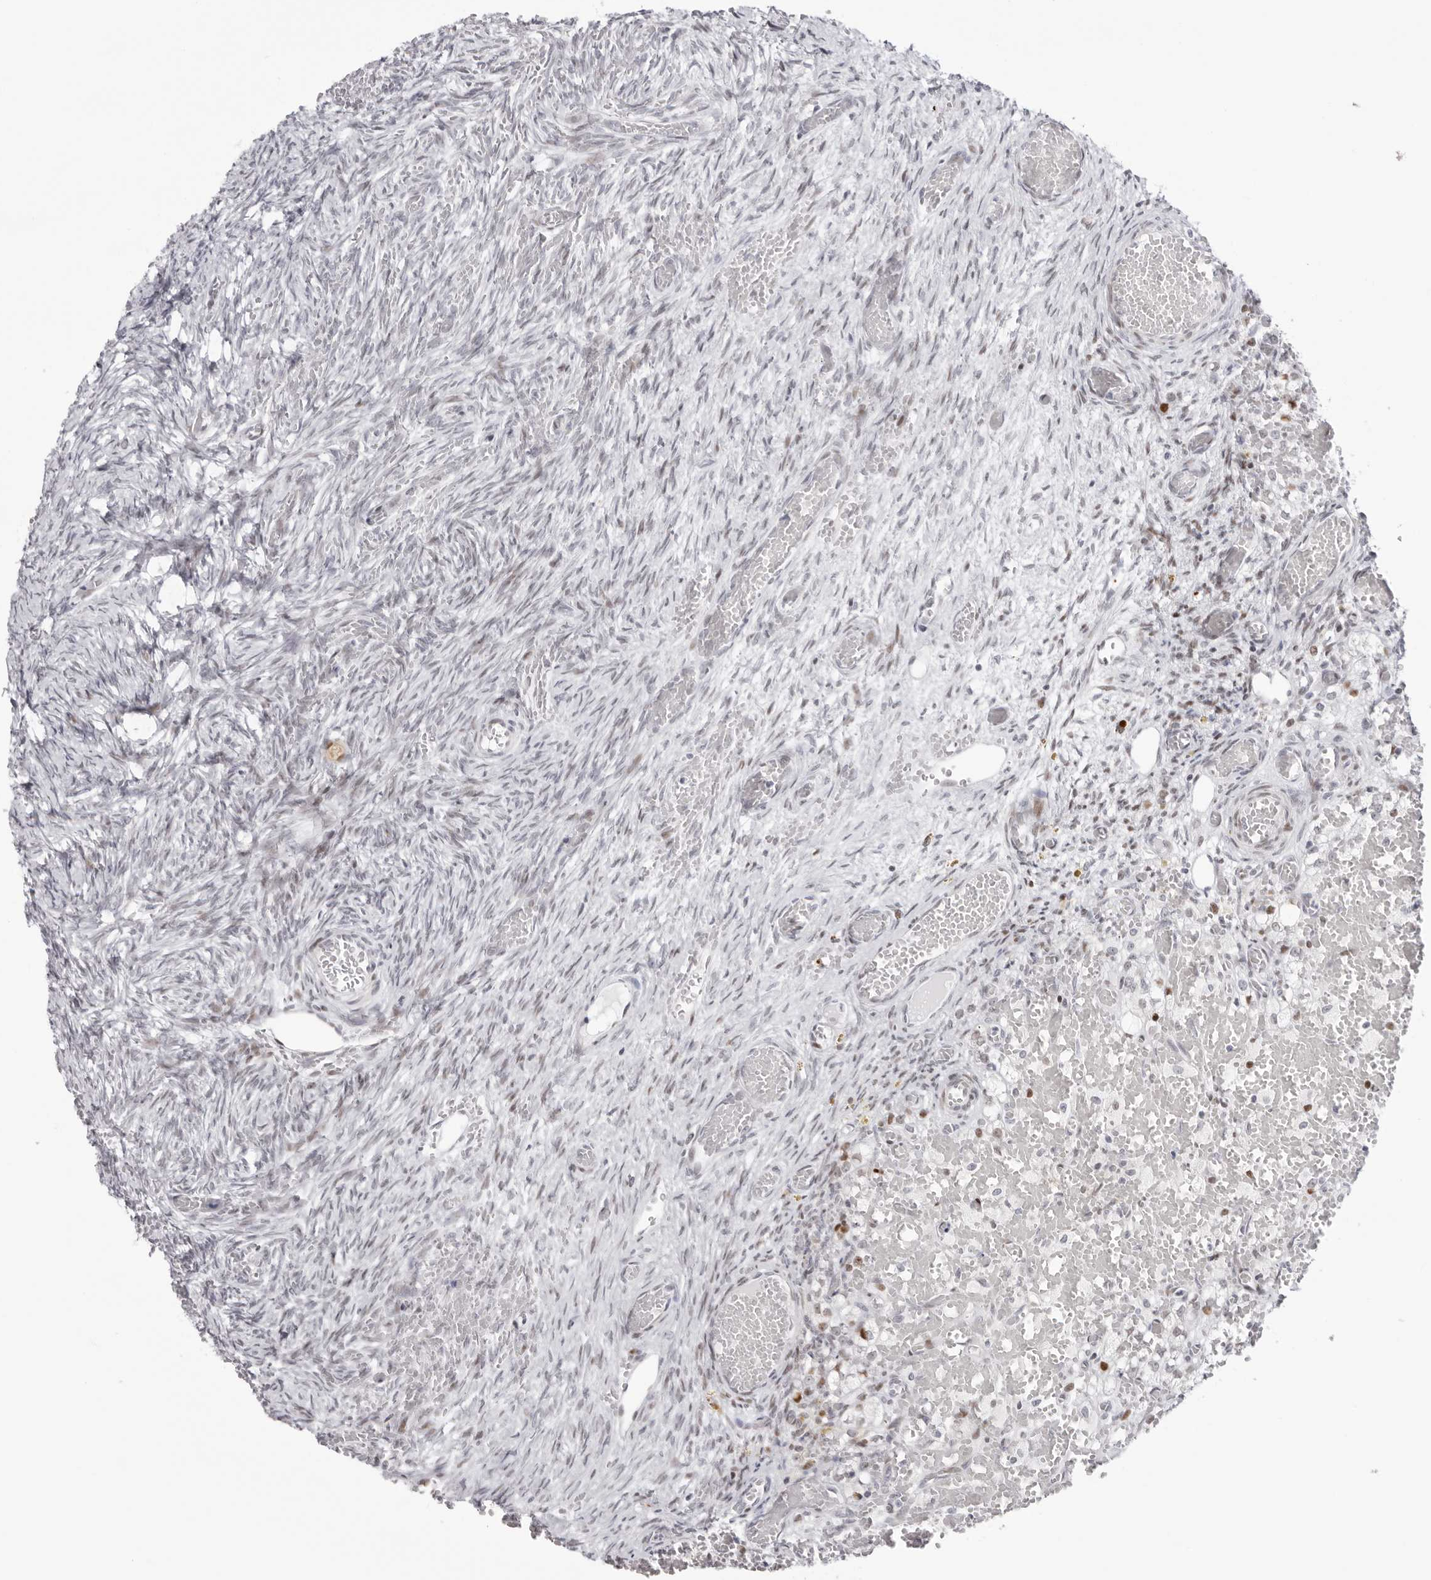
{"staining": {"intensity": "negative", "quantity": "none", "location": "none"}, "tissue": "ovary", "cell_type": "Ovarian stroma cells", "image_type": "normal", "snomed": [{"axis": "morphology", "description": "Adenocarcinoma, NOS"}, {"axis": "topography", "description": "Endometrium"}], "caption": "IHC histopathology image of benign ovary: ovary stained with DAB reveals no significant protein positivity in ovarian stroma cells. (DAB IHC visualized using brightfield microscopy, high magnification).", "gene": "NTPCR", "patient": {"sex": "female", "age": 32}}